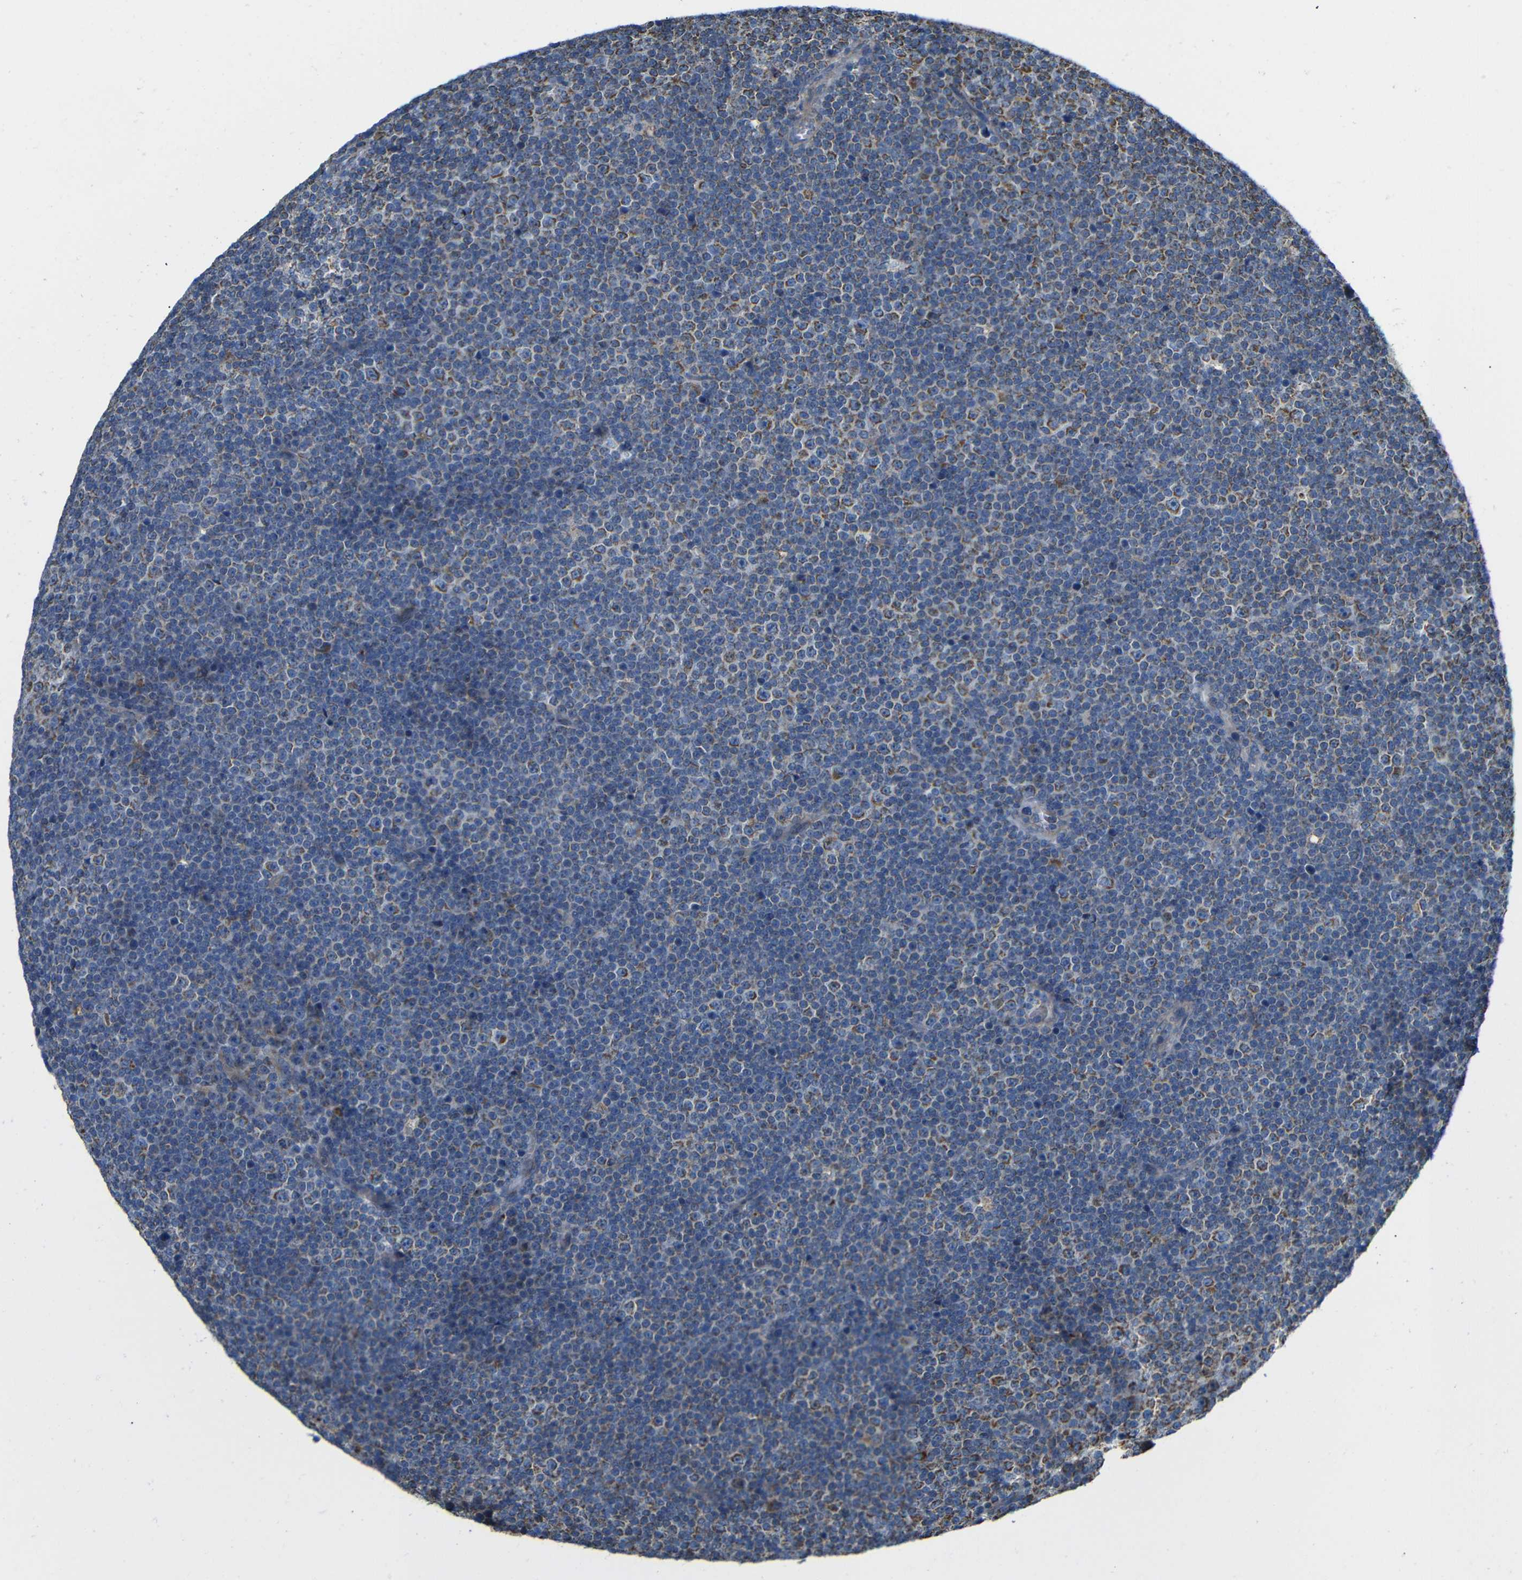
{"staining": {"intensity": "moderate", "quantity": "25%-75%", "location": "cytoplasmic/membranous"}, "tissue": "lymphoma", "cell_type": "Tumor cells", "image_type": "cancer", "snomed": [{"axis": "morphology", "description": "Malignant lymphoma, non-Hodgkin's type, Low grade"}, {"axis": "topography", "description": "Lymph node"}], "caption": "A brown stain shows moderate cytoplasmic/membranous positivity of a protein in lymphoma tumor cells.", "gene": "FAM171B", "patient": {"sex": "female", "age": 67}}